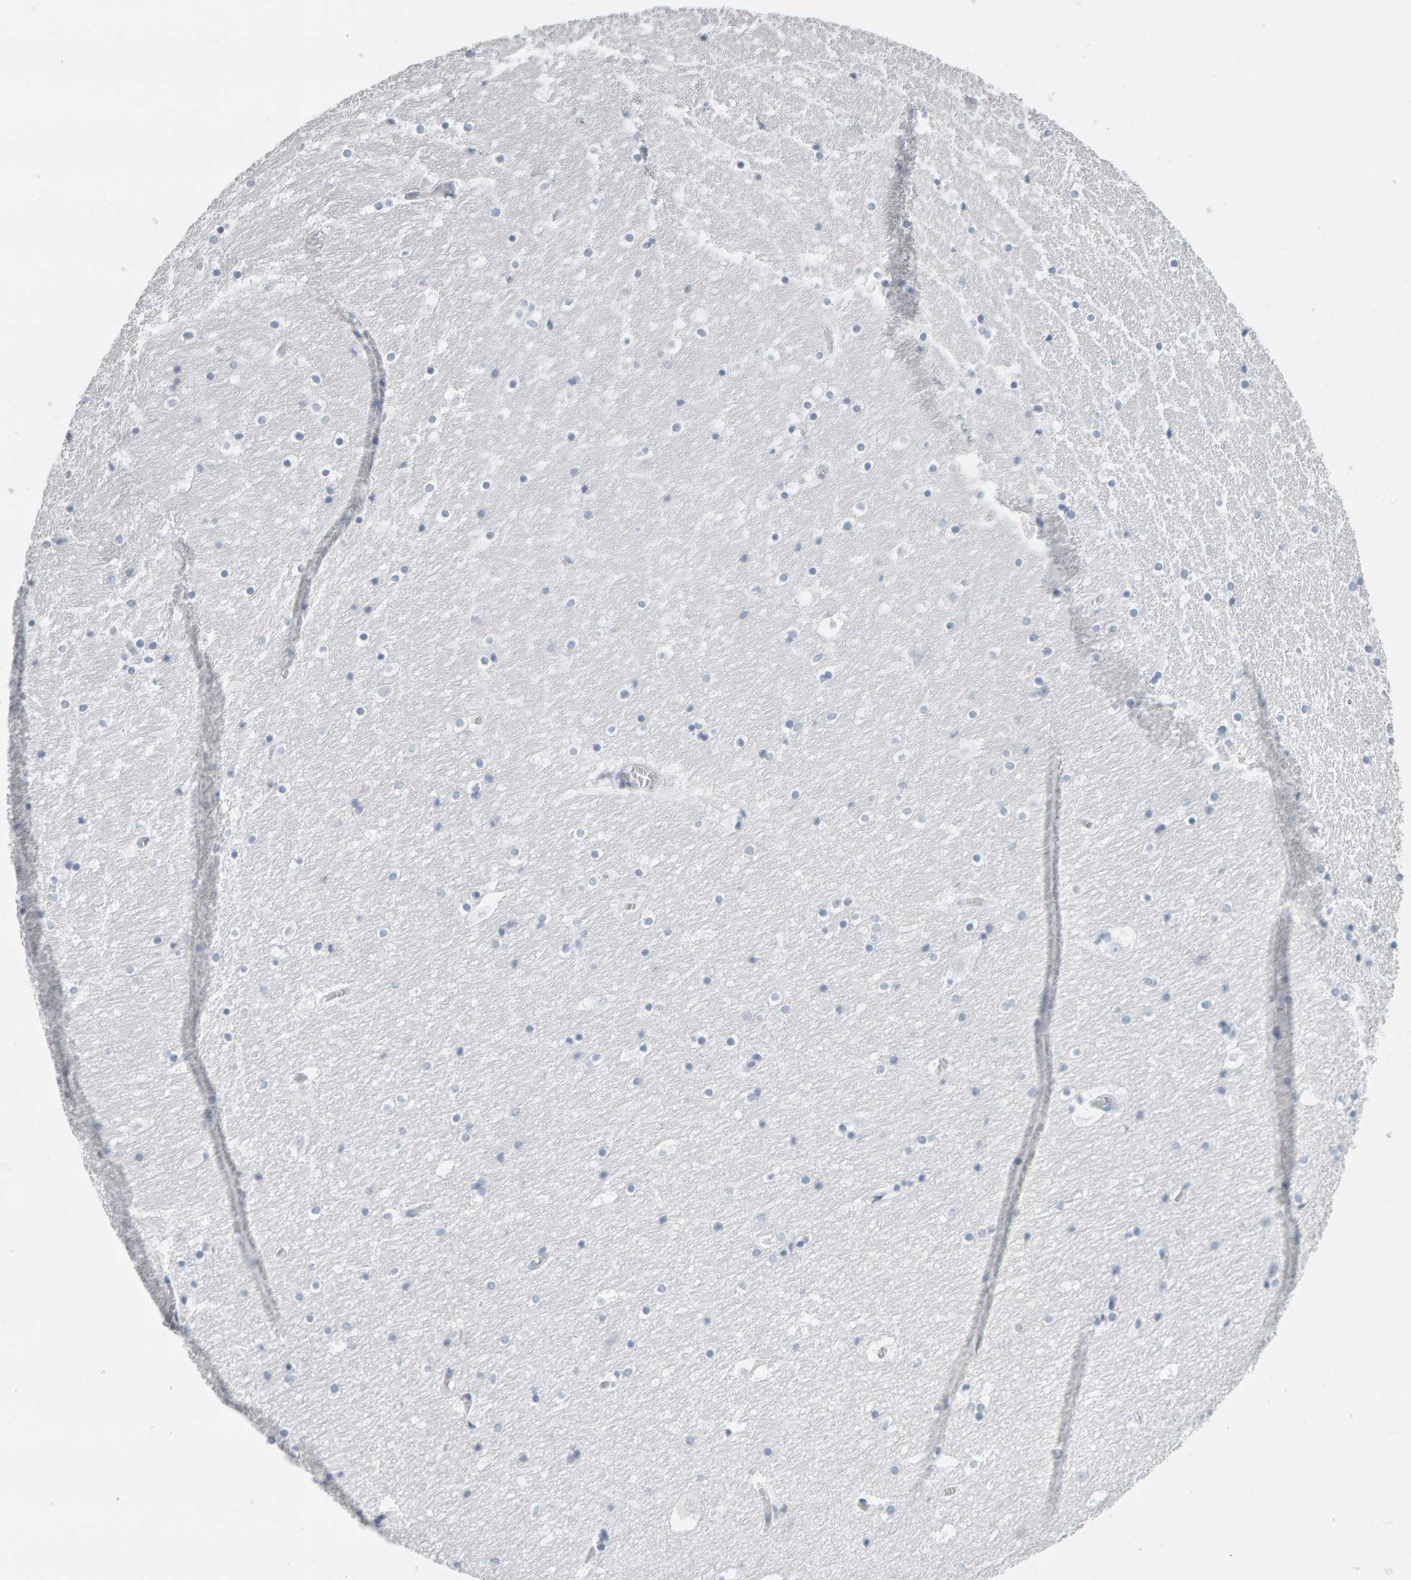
{"staining": {"intensity": "negative", "quantity": "none", "location": "none"}, "tissue": "hippocampus", "cell_type": "Glial cells", "image_type": "normal", "snomed": [{"axis": "morphology", "description": "Normal tissue, NOS"}, {"axis": "topography", "description": "Hippocampus"}], "caption": "Human hippocampus stained for a protein using immunohistochemistry (IHC) exhibits no expression in glial cells.", "gene": "SPACA3", "patient": {"sex": "male", "age": 45}}